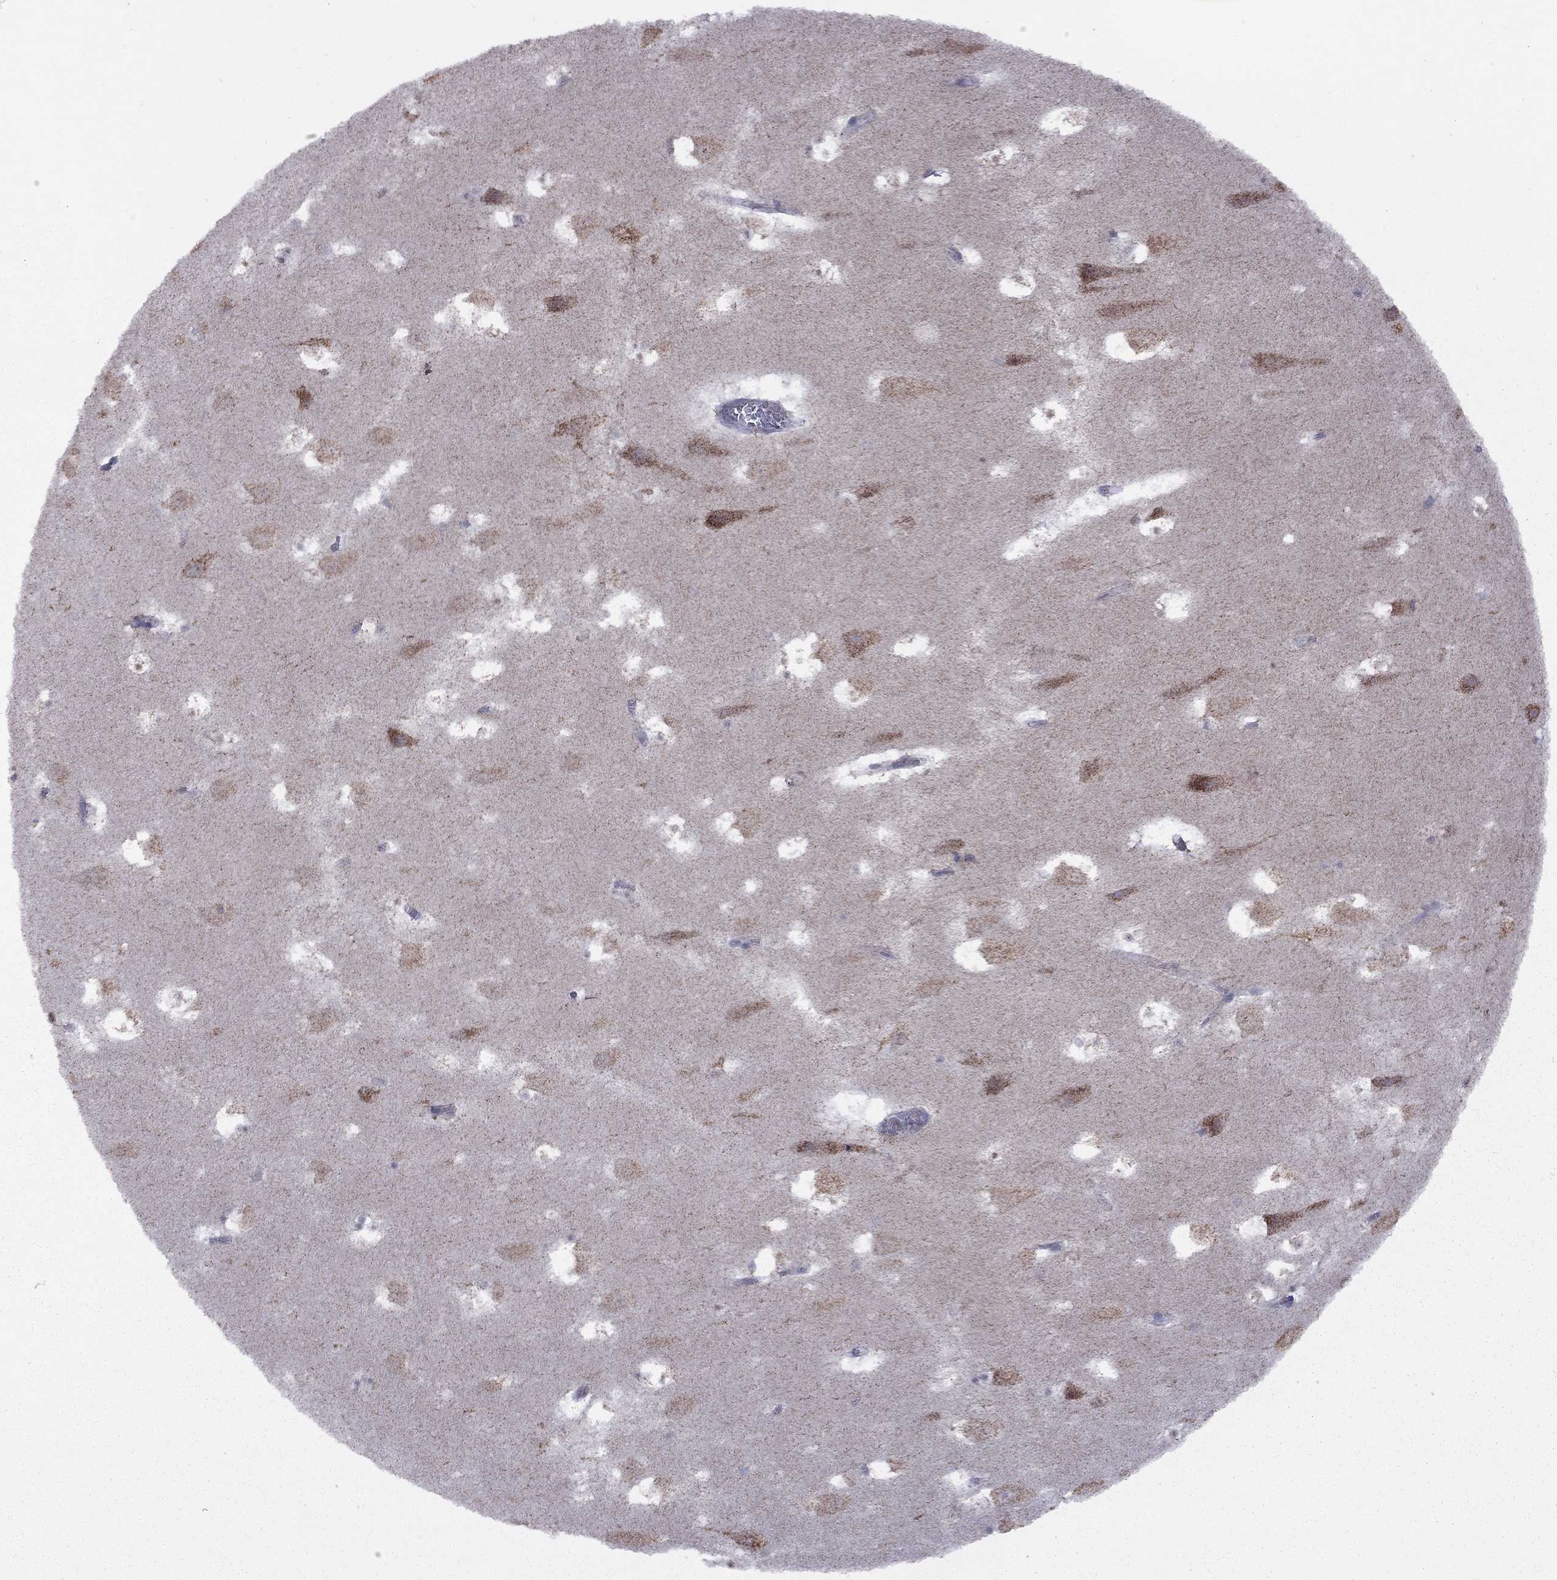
{"staining": {"intensity": "negative", "quantity": "none", "location": "none"}, "tissue": "hippocampus", "cell_type": "Glial cells", "image_type": "normal", "snomed": [{"axis": "morphology", "description": "Normal tissue, NOS"}, {"axis": "topography", "description": "Hippocampus"}], "caption": "IHC photomicrograph of benign hippocampus: hippocampus stained with DAB (3,3'-diaminobenzidine) exhibits no significant protein positivity in glial cells. (DAB immunohistochemistry (IHC) visualized using brightfield microscopy, high magnification).", "gene": "NDUFB1", "patient": {"sex": "male", "age": 45}}